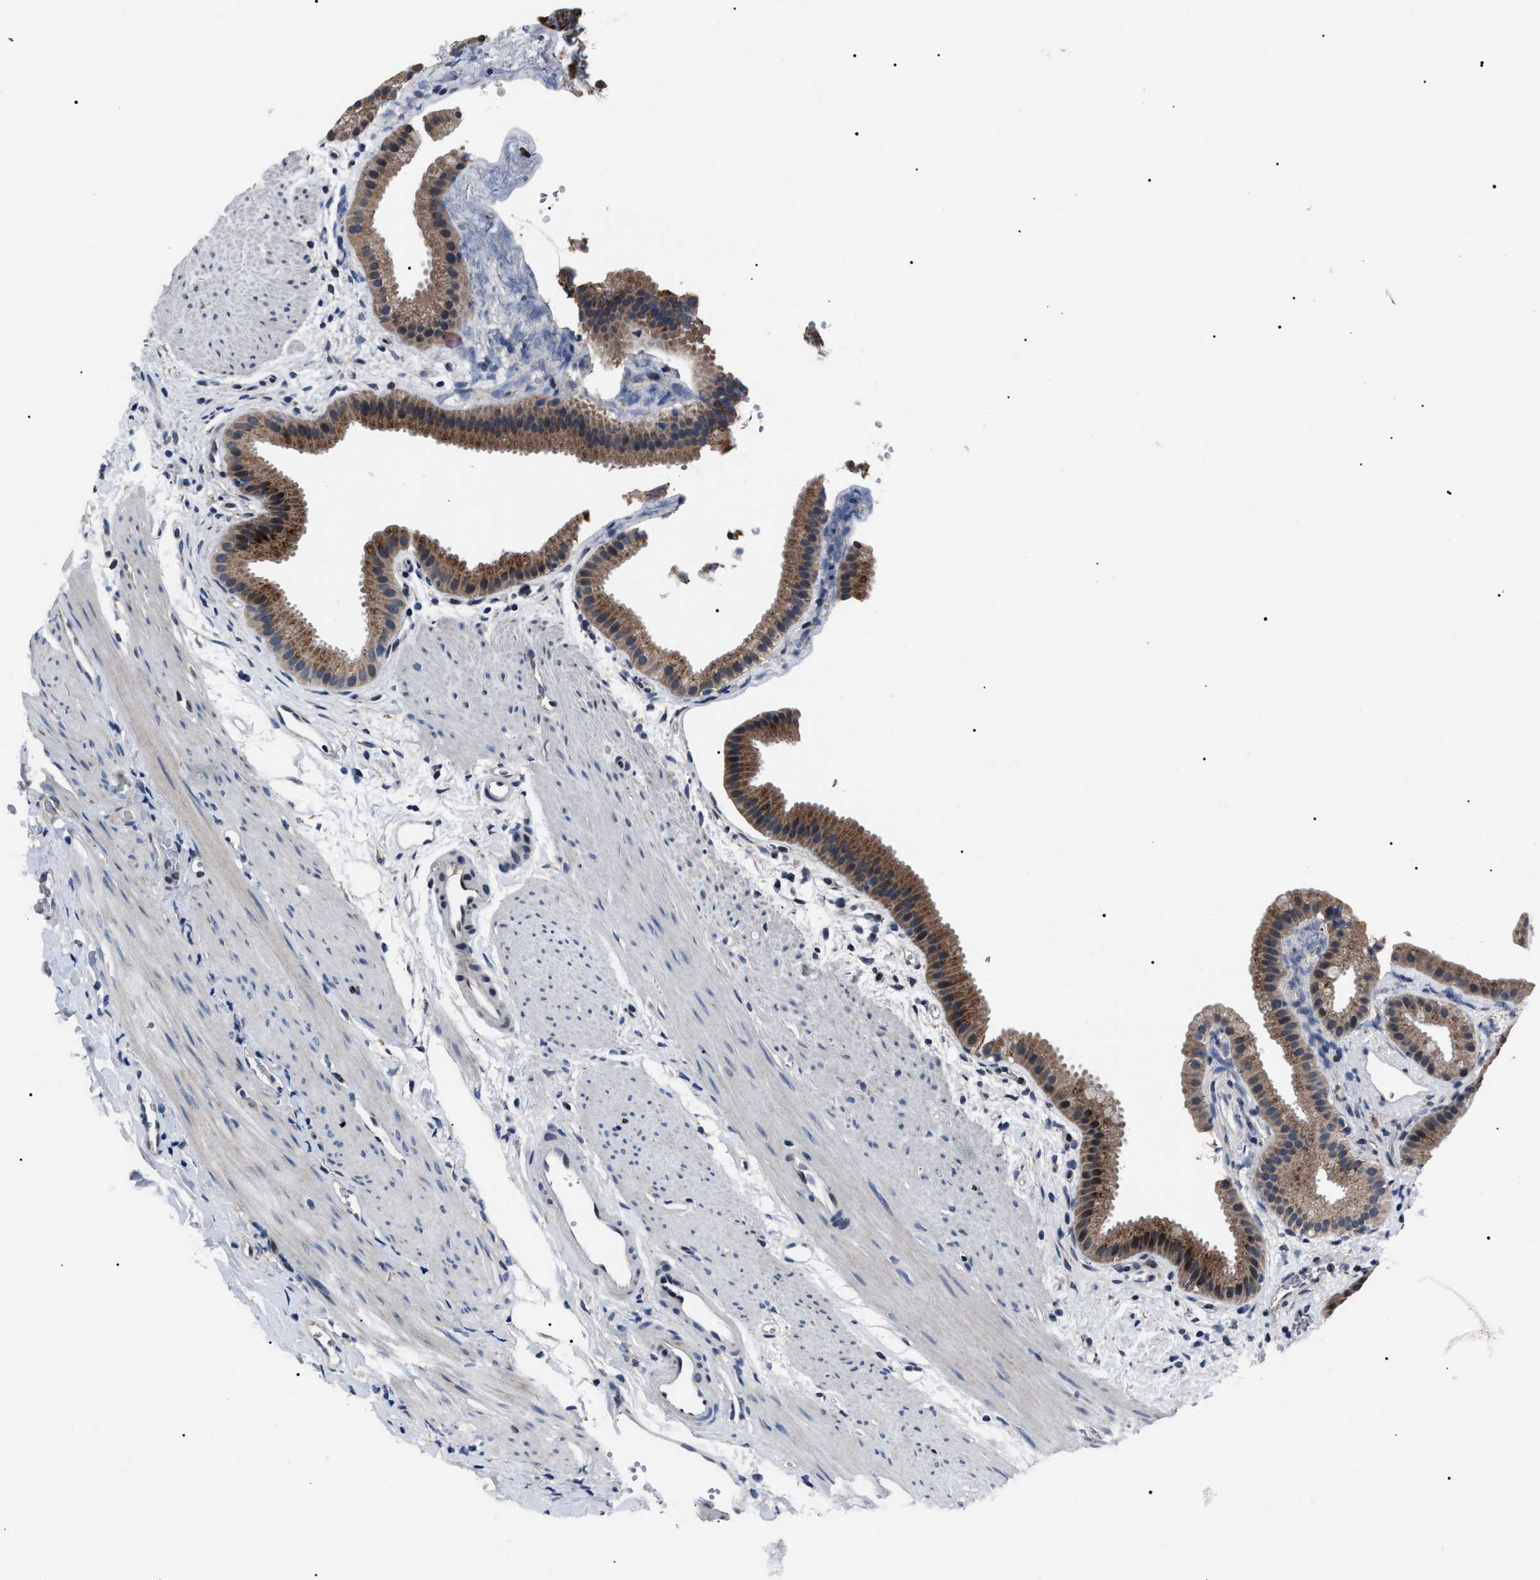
{"staining": {"intensity": "strong", "quantity": ">75%", "location": "cytoplasmic/membranous"}, "tissue": "gallbladder", "cell_type": "Glandular cells", "image_type": "normal", "snomed": [{"axis": "morphology", "description": "Normal tissue, NOS"}, {"axis": "topography", "description": "Gallbladder"}], "caption": "The micrograph reveals immunohistochemical staining of normal gallbladder. There is strong cytoplasmic/membranous expression is seen in about >75% of glandular cells.", "gene": "LRRC14", "patient": {"sex": "female", "age": 64}}